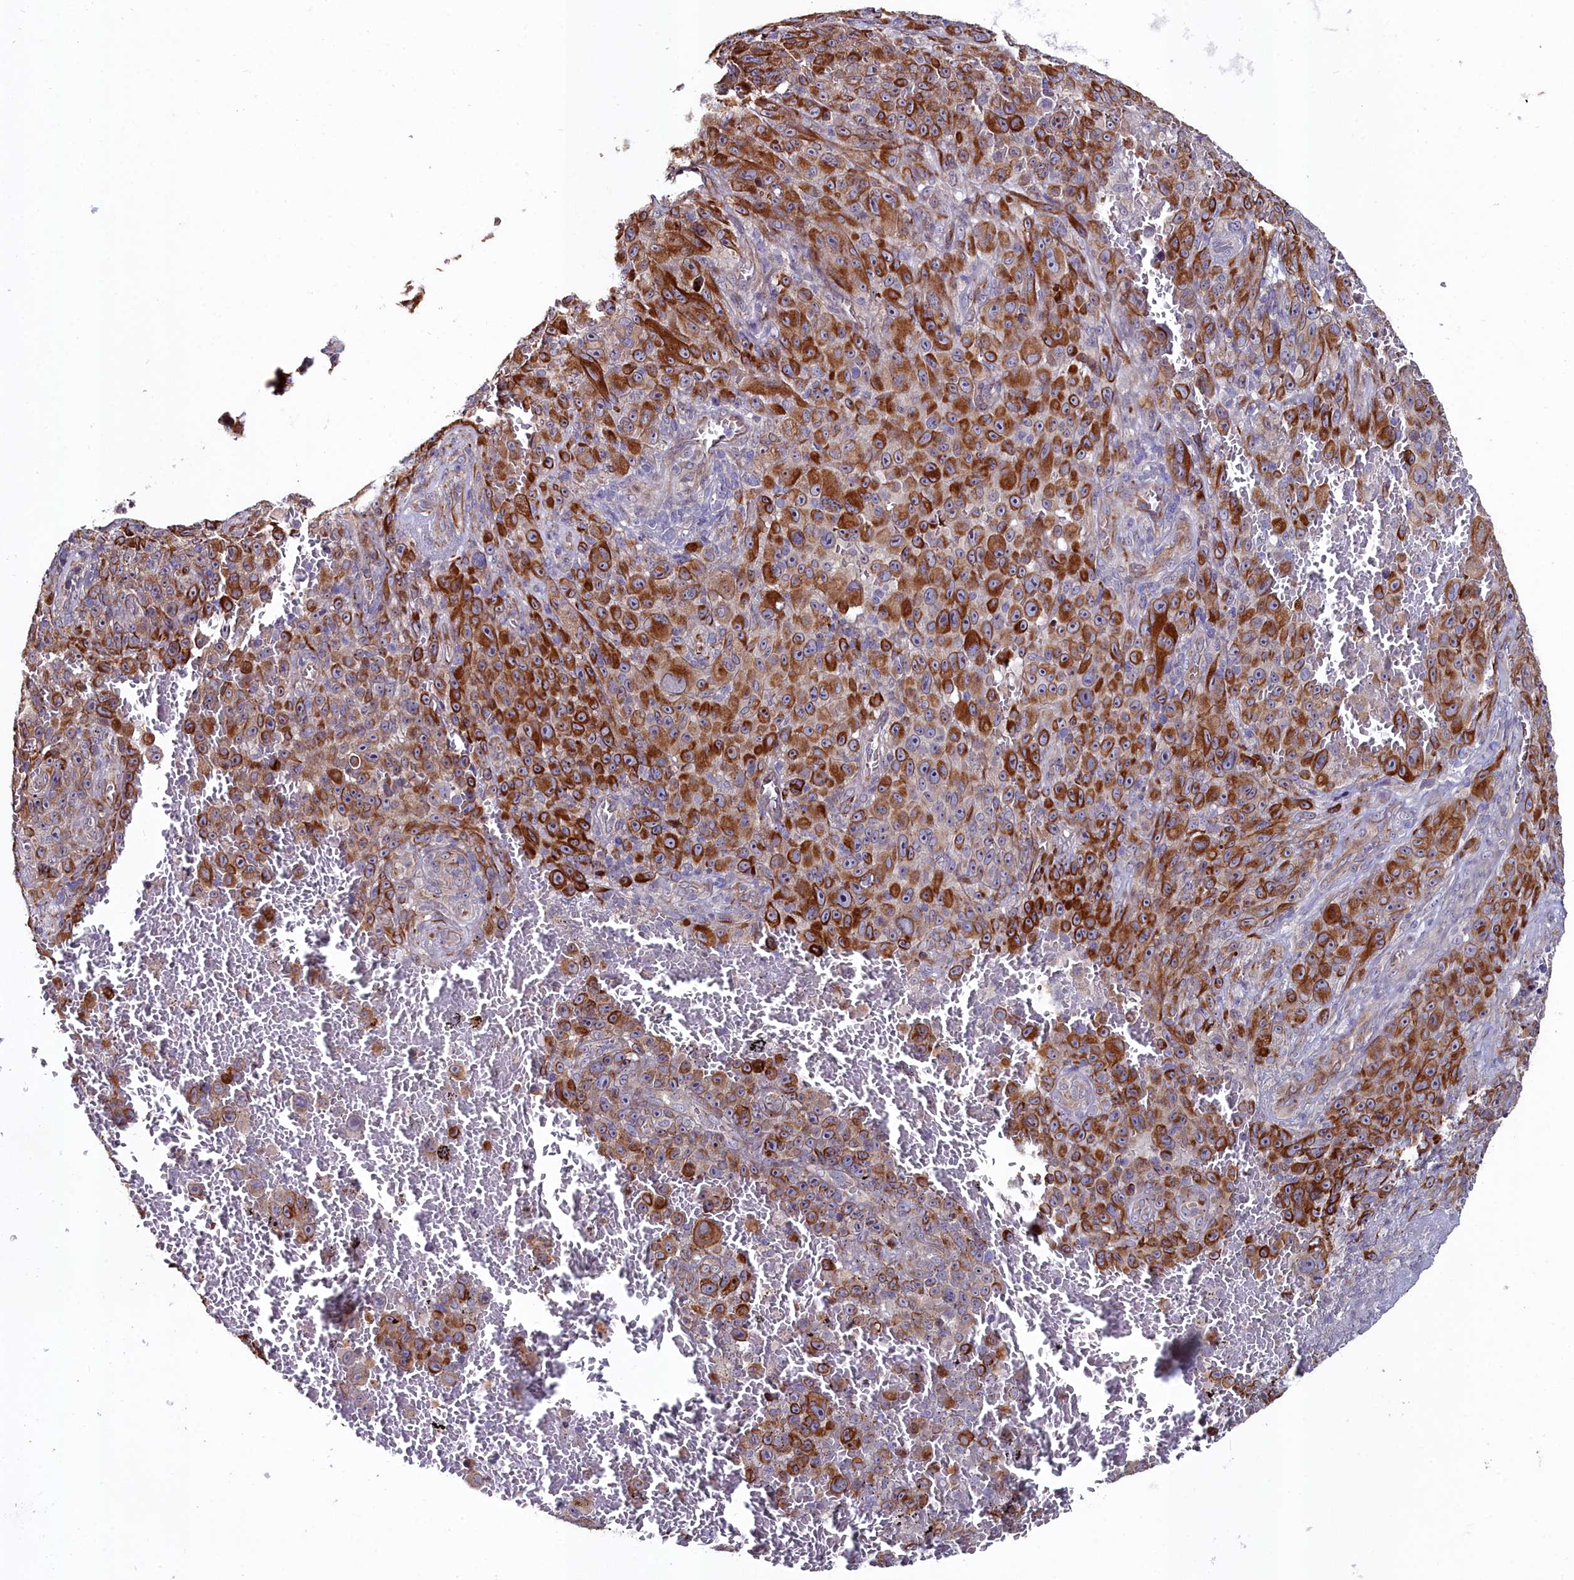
{"staining": {"intensity": "strong", "quantity": "25%-75%", "location": "cytoplasmic/membranous"}, "tissue": "melanoma", "cell_type": "Tumor cells", "image_type": "cancer", "snomed": [{"axis": "morphology", "description": "Malignant melanoma, NOS"}, {"axis": "topography", "description": "Skin"}], "caption": "Immunohistochemistry histopathology image of neoplastic tissue: human melanoma stained using immunohistochemistry demonstrates high levels of strong protein expression localized specifically in the cytoplasmic/membranous of tumor cells, appearing as a cytoplasmic/membranous brown color.", "gene": "C4orf19", "patient": {"sex": "female", "age": 82}}